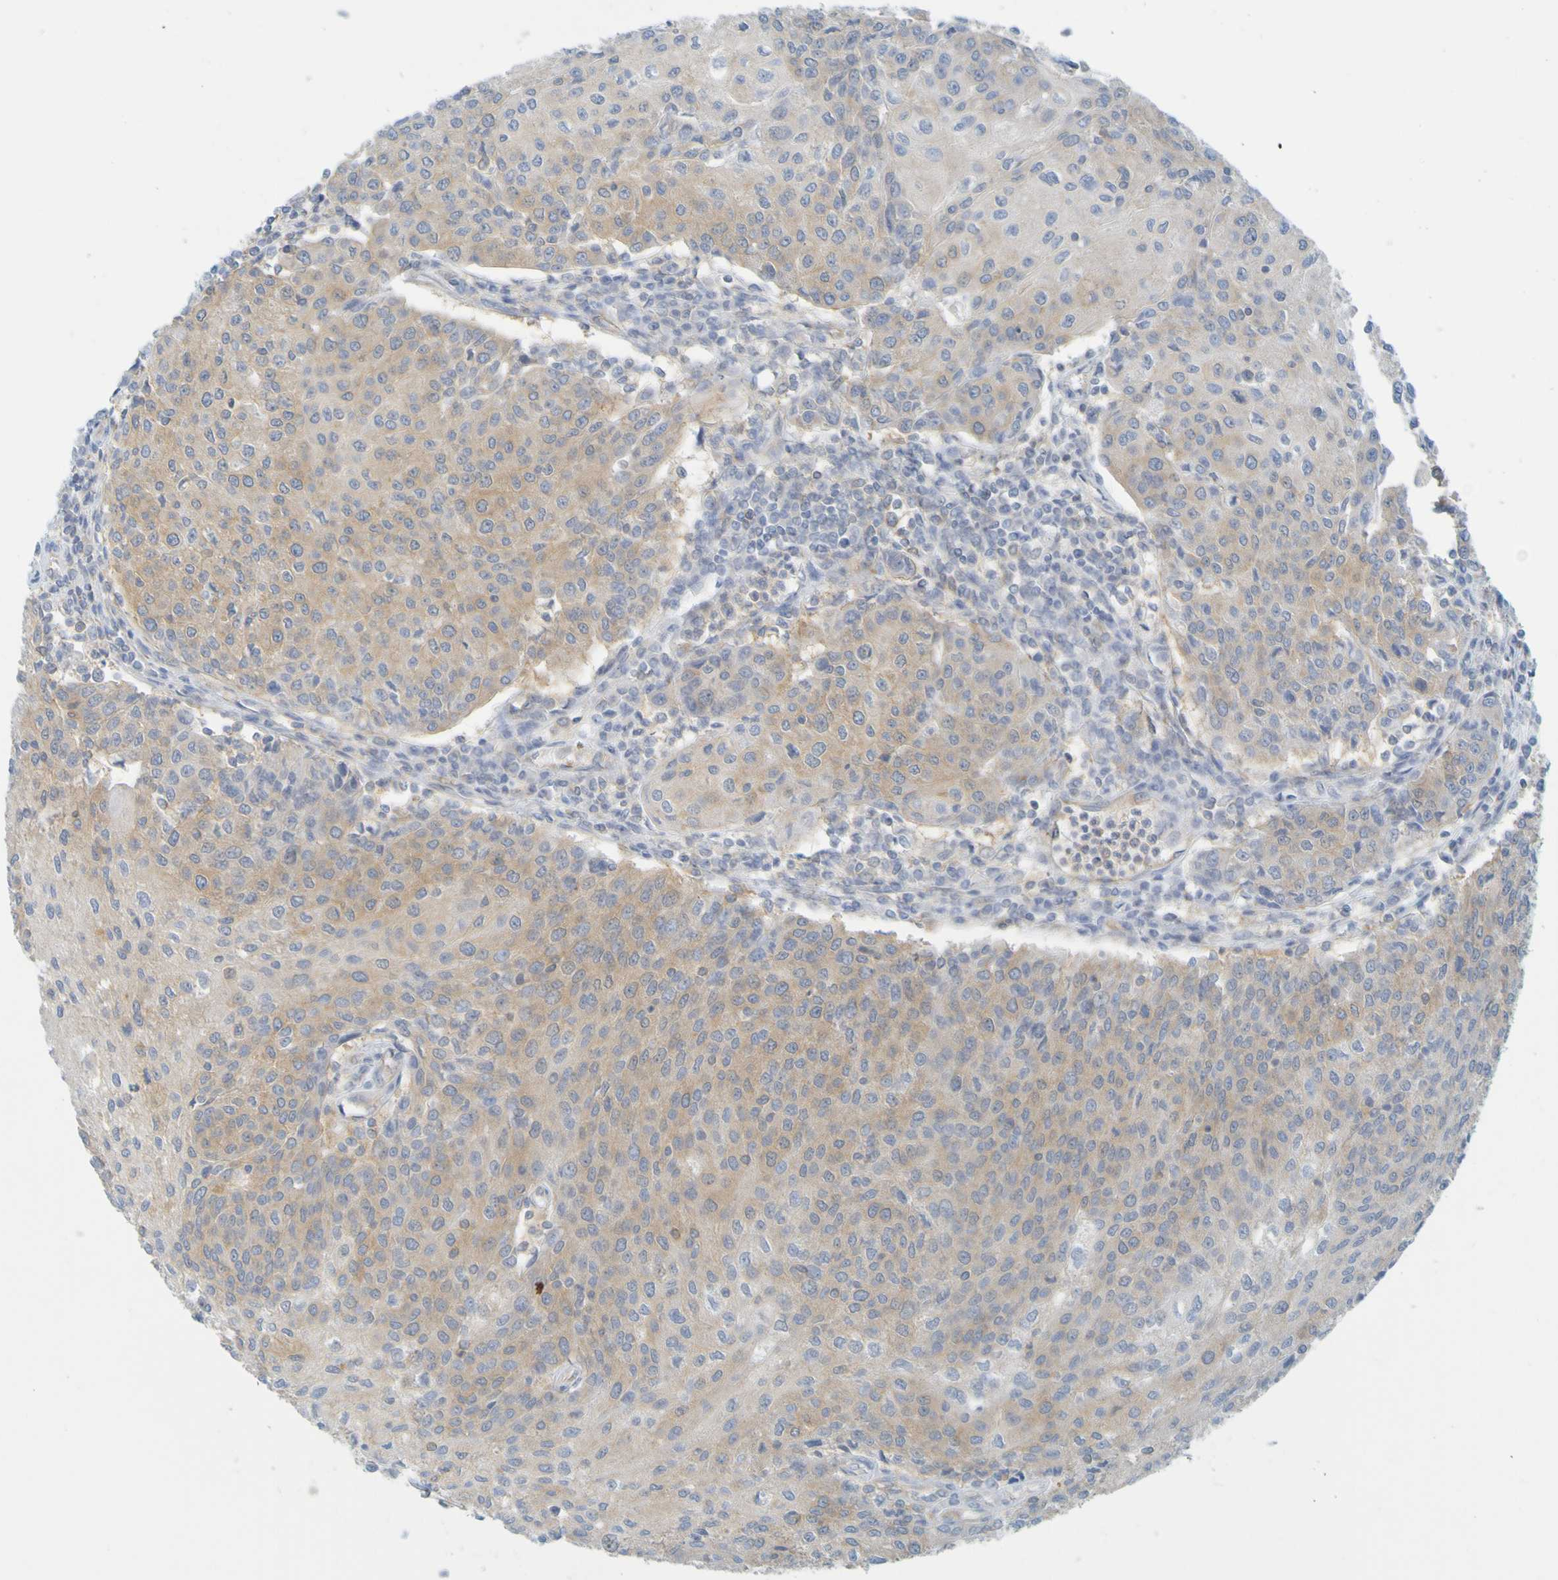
{"staining": {"intensity": "moderate", "quantity": "25%-75%", "location": "cytoplasmic/membranous"}, "tissue": "urothelial cancer", "cell_type": "Tumor cells", "image_type": "cancer", "snomed": [{"axis": "morphology", "description": "Urothelial carcinoma, High grade"}, {"axis": "topography", "description": "Urinary bladder"}], "caption": "Immunohistochemistry (IHC) micrograph of urothelial cancer stained for a protein (brown), which shows medium levels of moderate cytoplasmic/membranous staining in about 25%-75% of tumor cells.", "gene": "APPL1", "patient": {"sex": "female", "age": 85}}